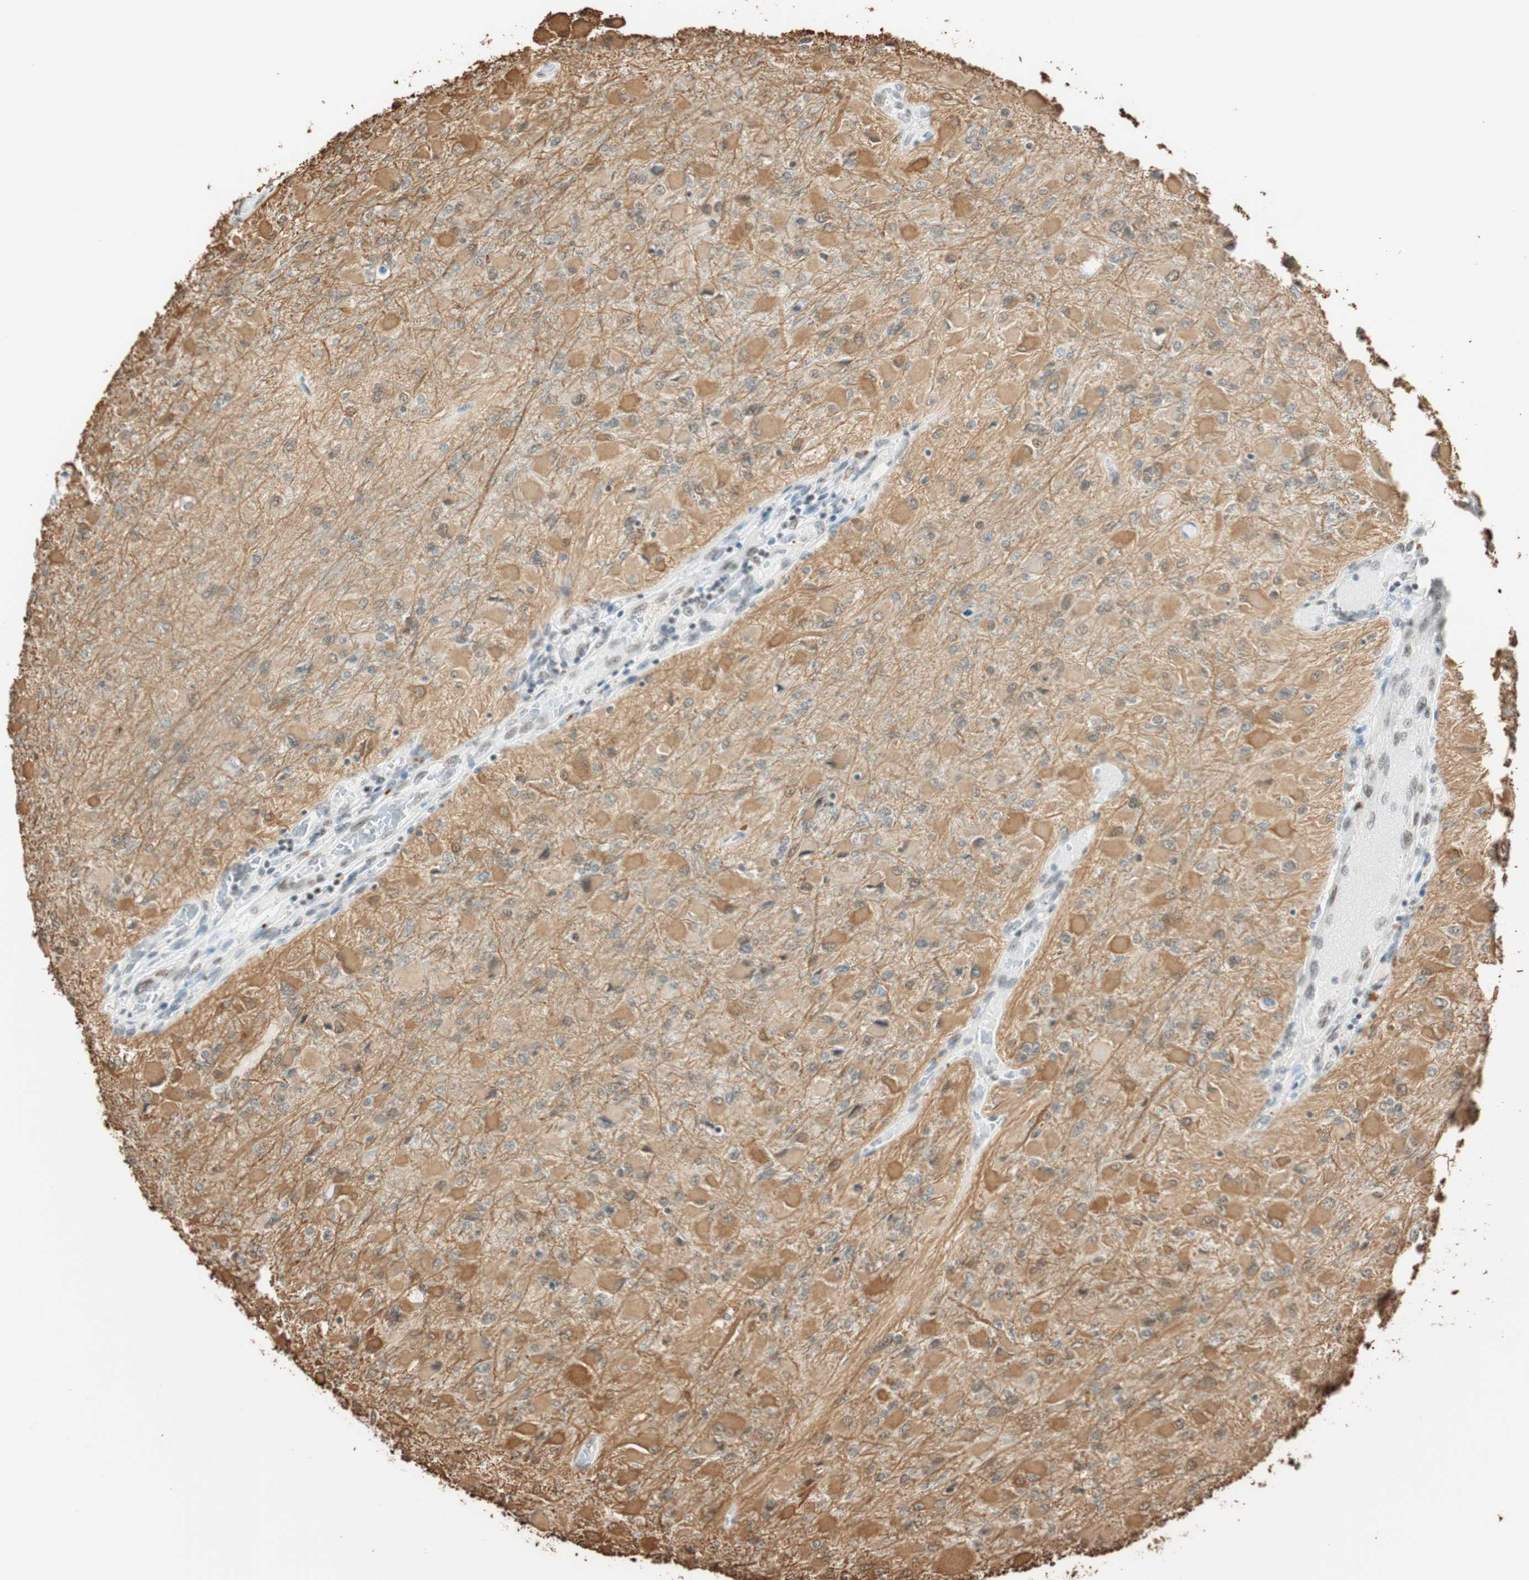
{"staining": {"intensity": "strong", "quantity": ">75%", "location": "cytoplasmic/membranous,nuclear"}, "tissue": "glioma", "cell_type": "Tumor cells", "image_type": "cancer", "snomed": [{"axis": "morphology", "description": "Glioma, malignant, High grade"}, {"axis": "topography", "description": "Cerebral cortex"}], "caption": "Malignant glioma (high-grade) was stained to show a protein in brown. There is high levels of strong cytoplasmic/membranous and nuclear expression in approximately >75% of tumor cells.", "gene": "FANCG", "patient": {"sex": "female", "age": 55}}